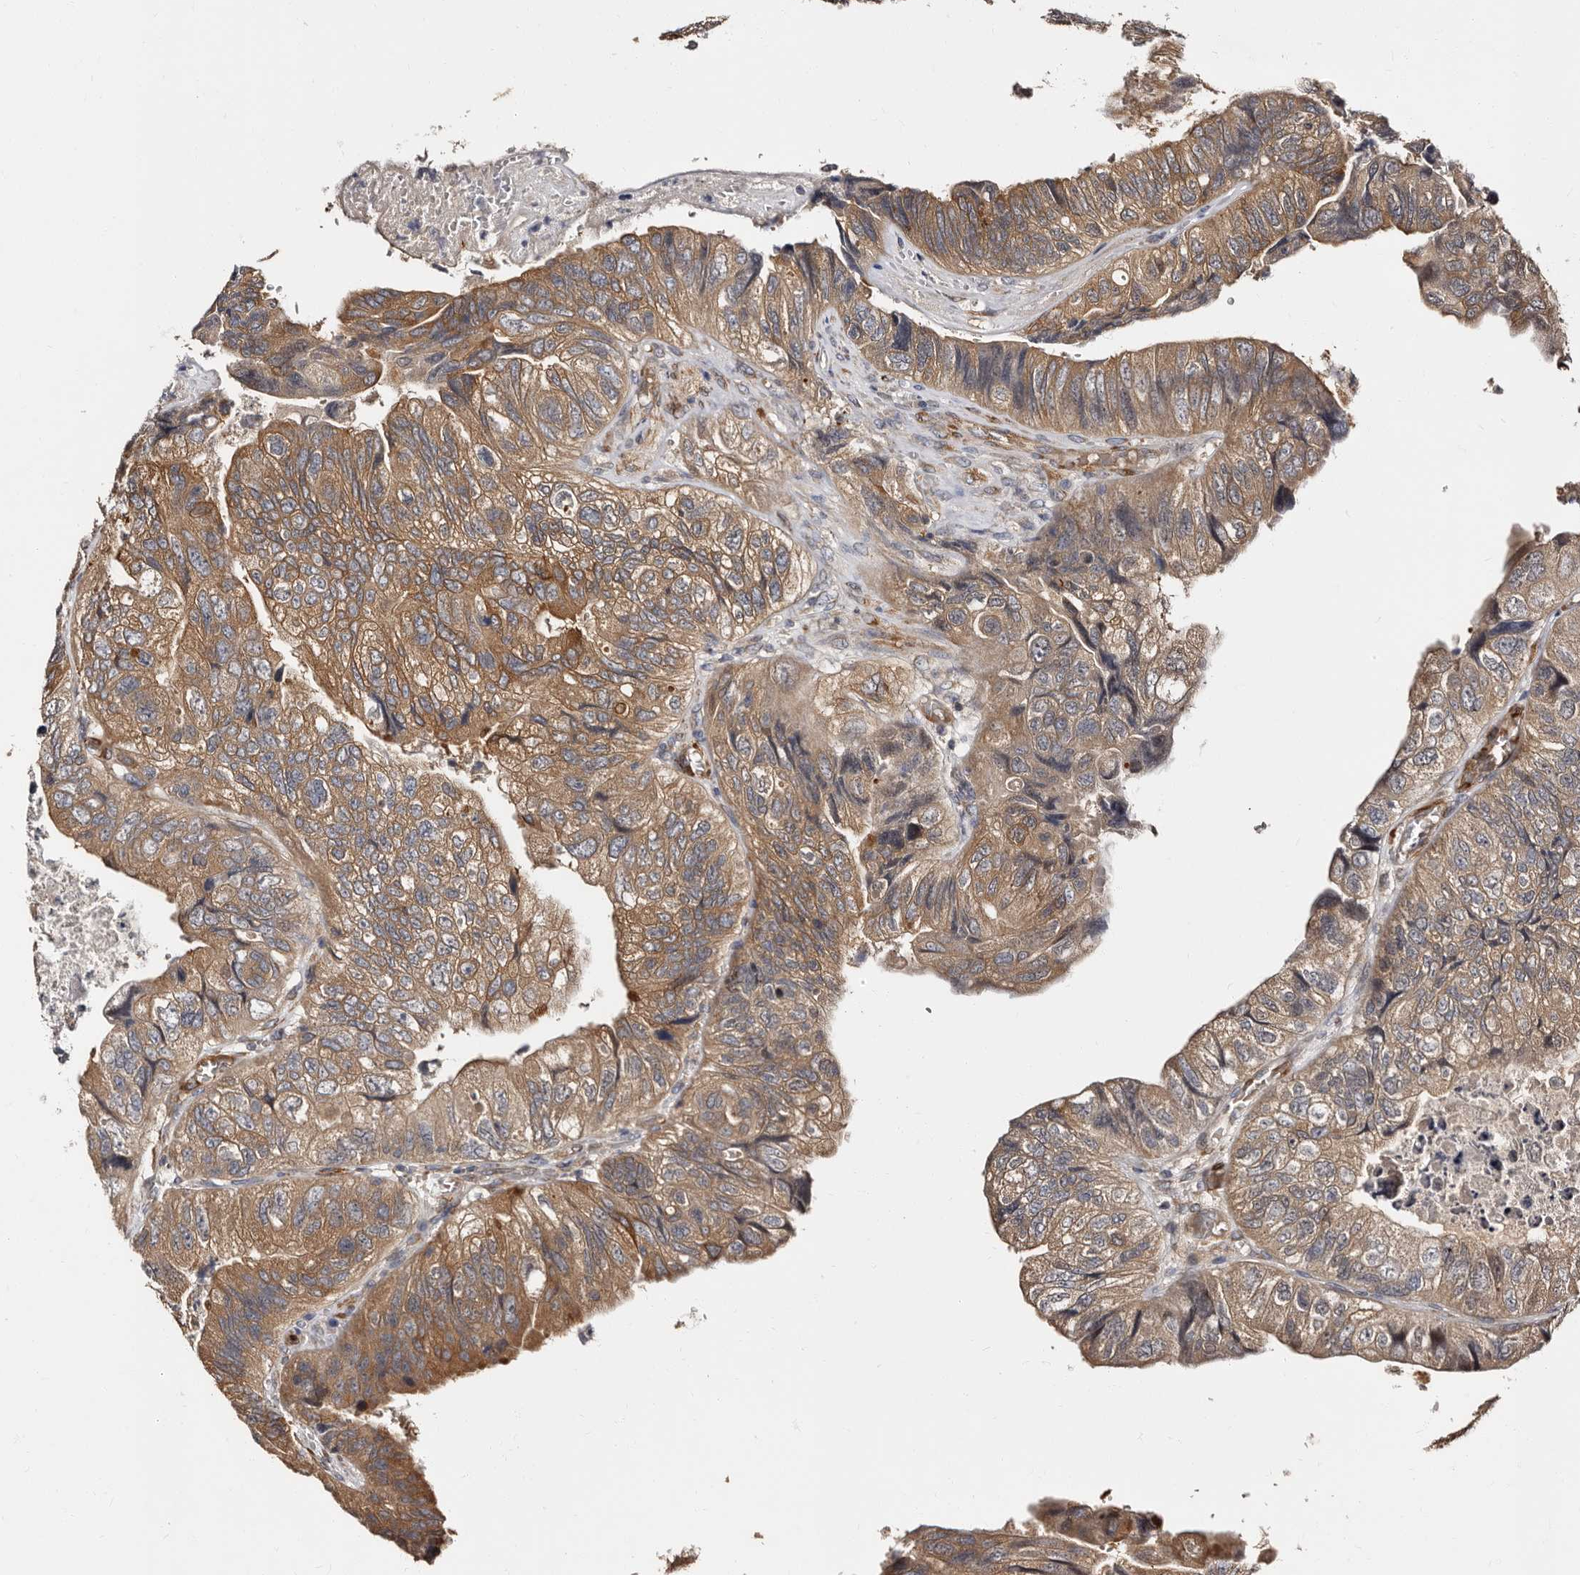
{"staining": {"intensity": "moderate", "quantity": ">75%", "location": "cytoplasmic/membranous"}, "tissue": "colorectal cancer", "cell_type": "Tumor cells", "image_type": "cancer", "snomed": [{"axis": "morphology", "description": "Adenocarcinoma, NOS"}, {"axis": "topography", "description": "Rectum"}], "caption": "Human colorectal adenocarcinoma stained for a protein (brown) shows moderate cytoplasmic/membranous positive expression in about >75% of tumor cells.", "gene": "TBC1D22B", "patient": {"sex": "male", "age": 63}}